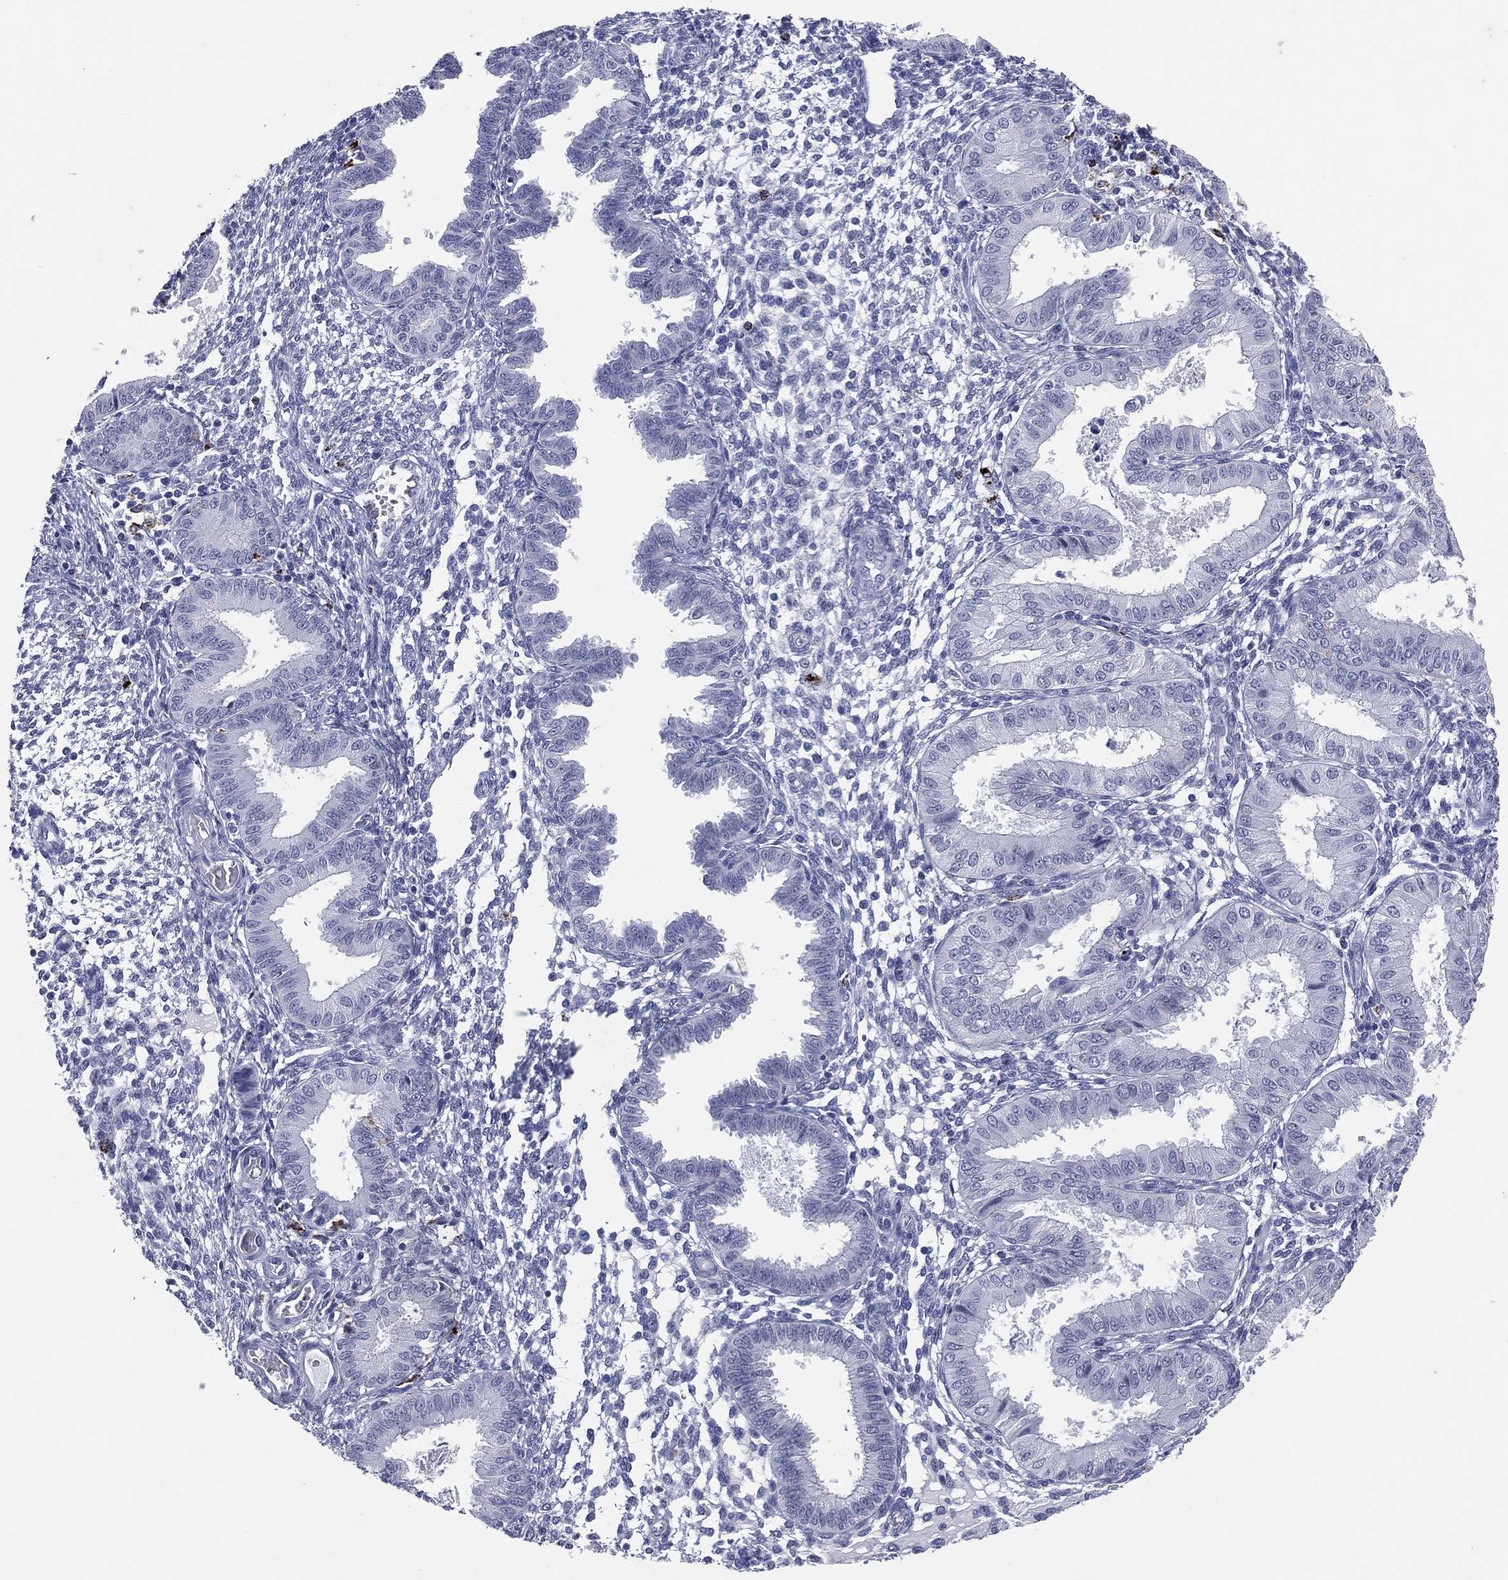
{"staining": {"intensity": "negative", "quantity": "none", "location": "none"}, "tissue": "endometrium", "cell_type": "Cells in endometrial stroma", "image_type": "normal", "snomed": [{"axis": "morphology", "description": "Normal tissue, NOS"}, {"axis": "topography", "description": "Endometrium"}], "caption": "Photomicrograph shows no significant protein expression in cells in endometrial stroma of unremarkable endometrium. The staining was performed using DAB to visualize the protein expression in brown, while the nuclei were stained in blue with hematoxylin (Magnification: 20x).", "gene": "HLA", "patient": {"sex": "female", "age": 43}}